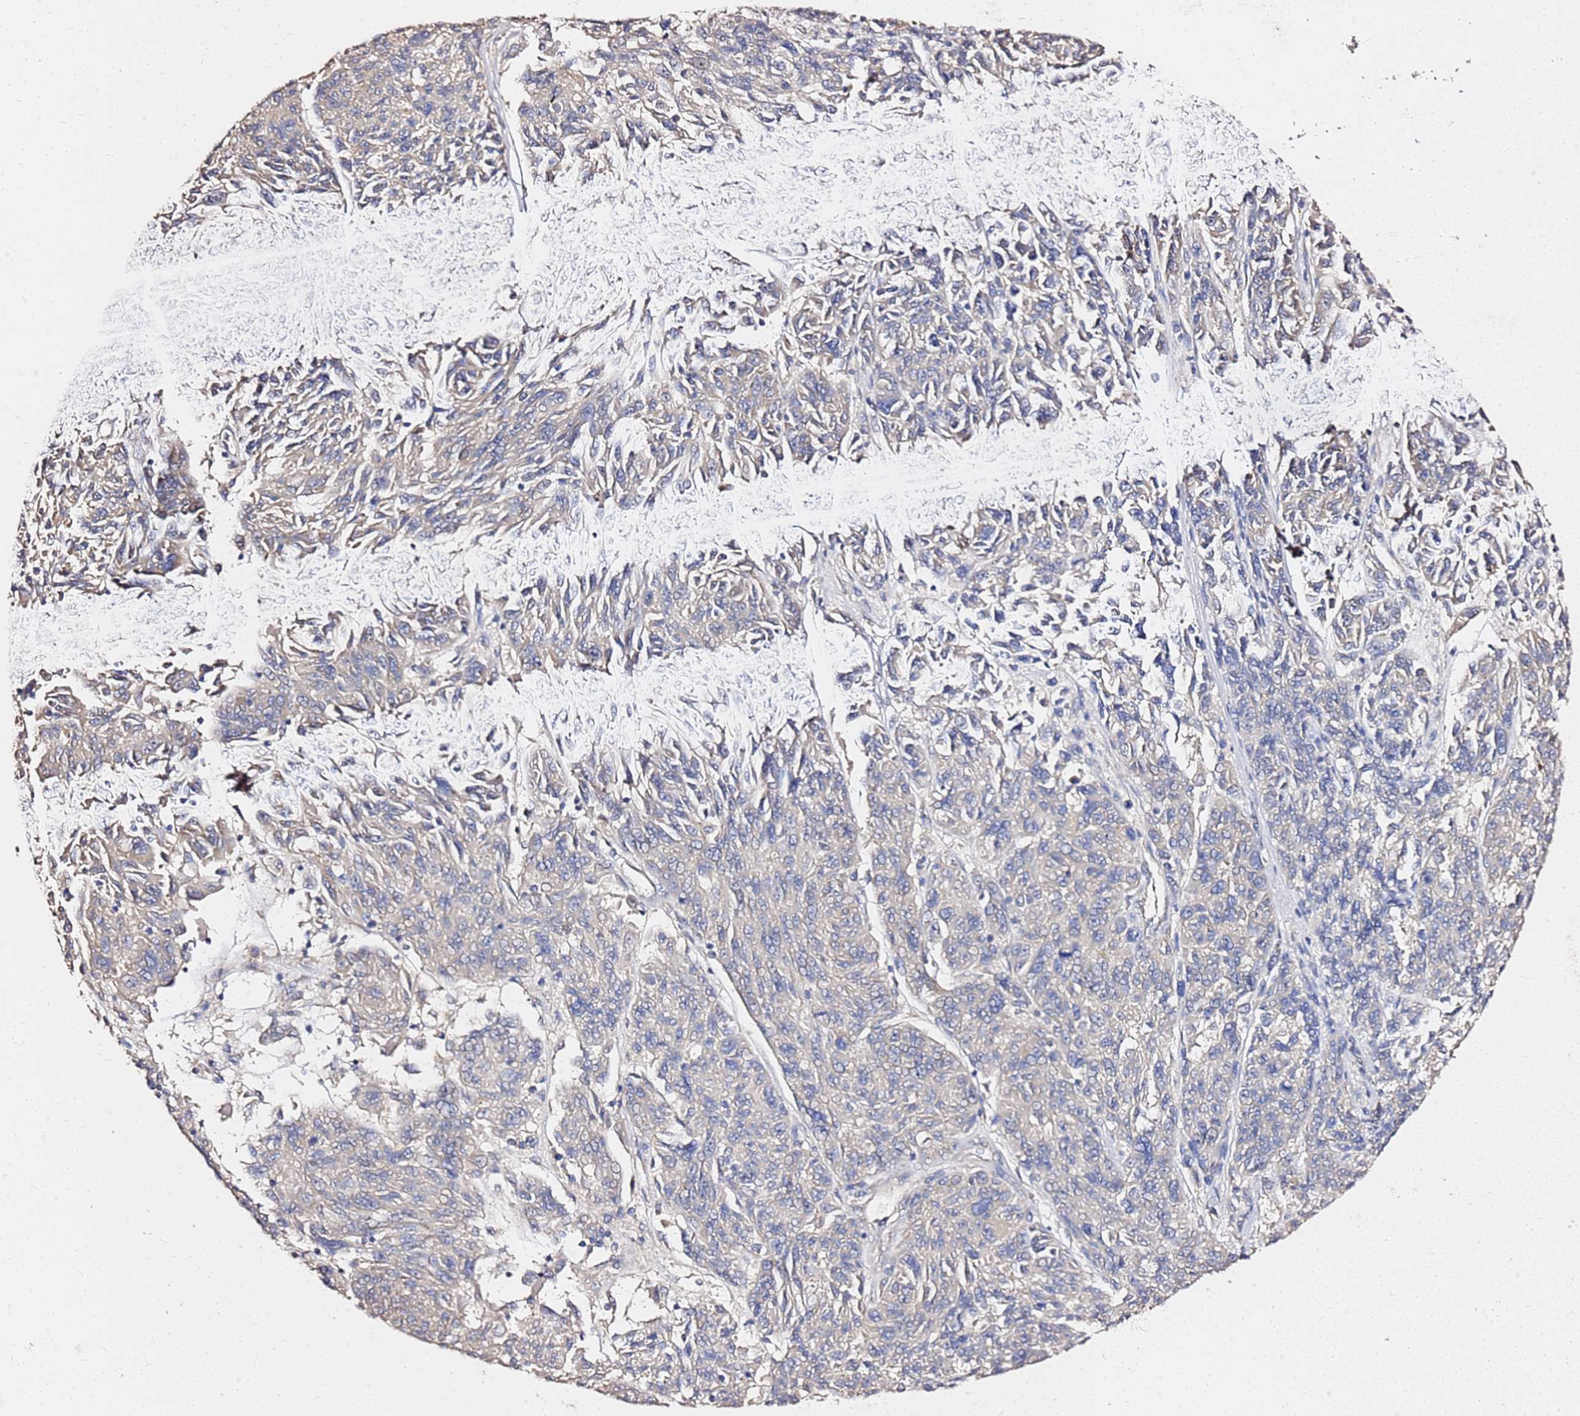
{"staining": {"intensity": "negative", "quantity": "none", "location": "none"}, "tissue": "melanoma", "cell_type": "Tumor cells", "image_type": "cancer", "snomed": [{"axis": "morphology", "description": "Malignant melanoma, NOS"}, {"axis": "topography", "description": "Skin"}], "caption": "High magnification brightfield microscopy of malignant melanoma stained with DAB (3,3'-diaminobenzidine) (brown) and counterstained with hematoxylin (blue): tumor cells show no significant staining.", "gene": "EXD3", "patient": {"sex": "male", "age": 53}}